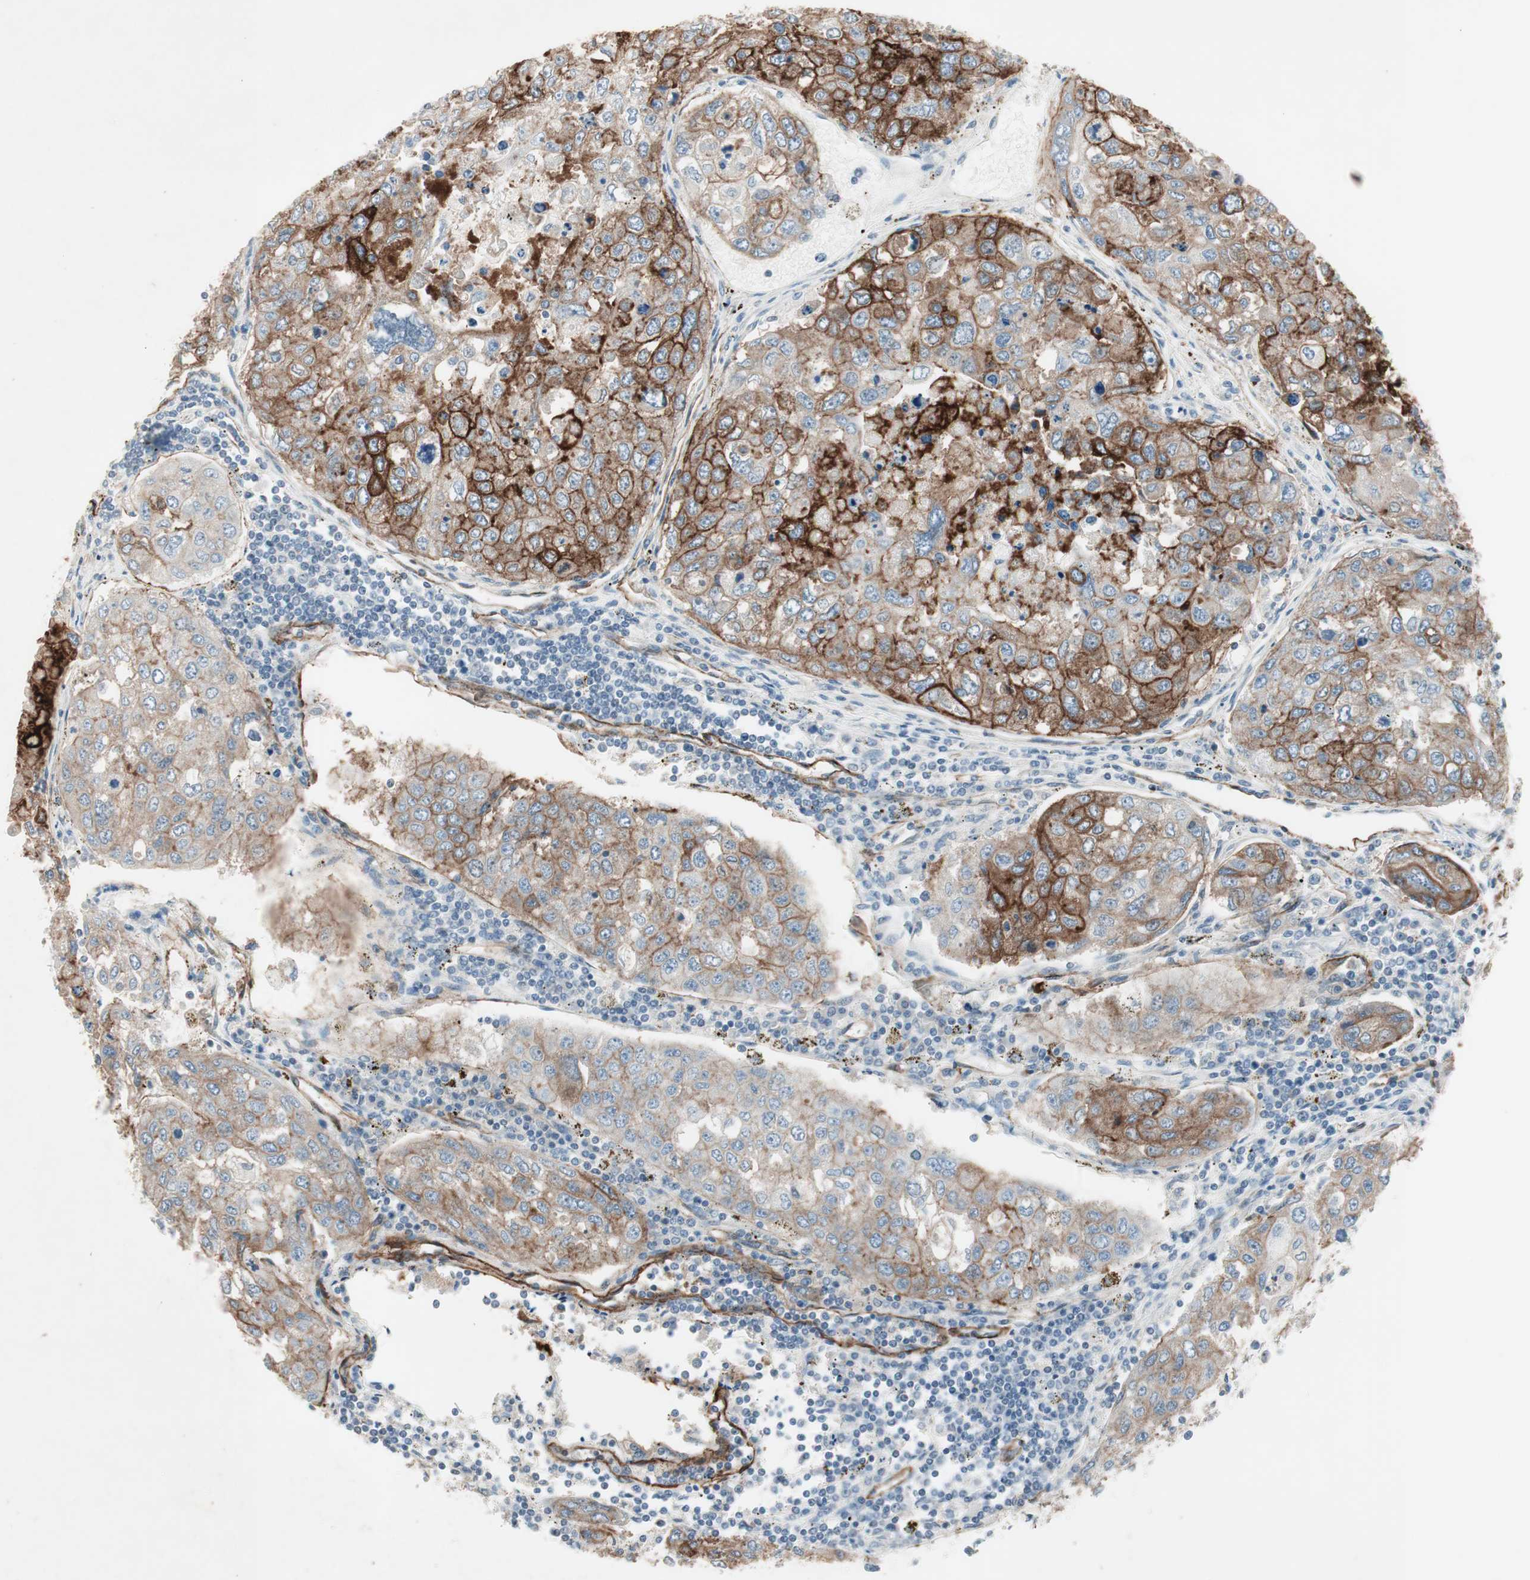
{"staining": {"intensity": "strong", "quantity": "25%-75%", "location": "cytoplasmic/membranous"}, "tissue": "urothelial cancer", "cell_type": "Tumor cells", "image_type": "cancer", "snomed": [{"axis": "morphology", "description": "Urothelial carcinoma, High grade"}, {"axis": "topography", "description": "Lymph node"}, {"axis": "topography", "description": "Urinary bladder"}], "caption": "Immunohistochemistry (DAB (3,3'-diaminobenzidine)) staining of human urothelial cancer reveals strong cytoplasmic/membranous protein staining in about 25%-75% of tumor cells.", "gene": "ITGB4", "patient": {"sex": "male", "age": 51}}